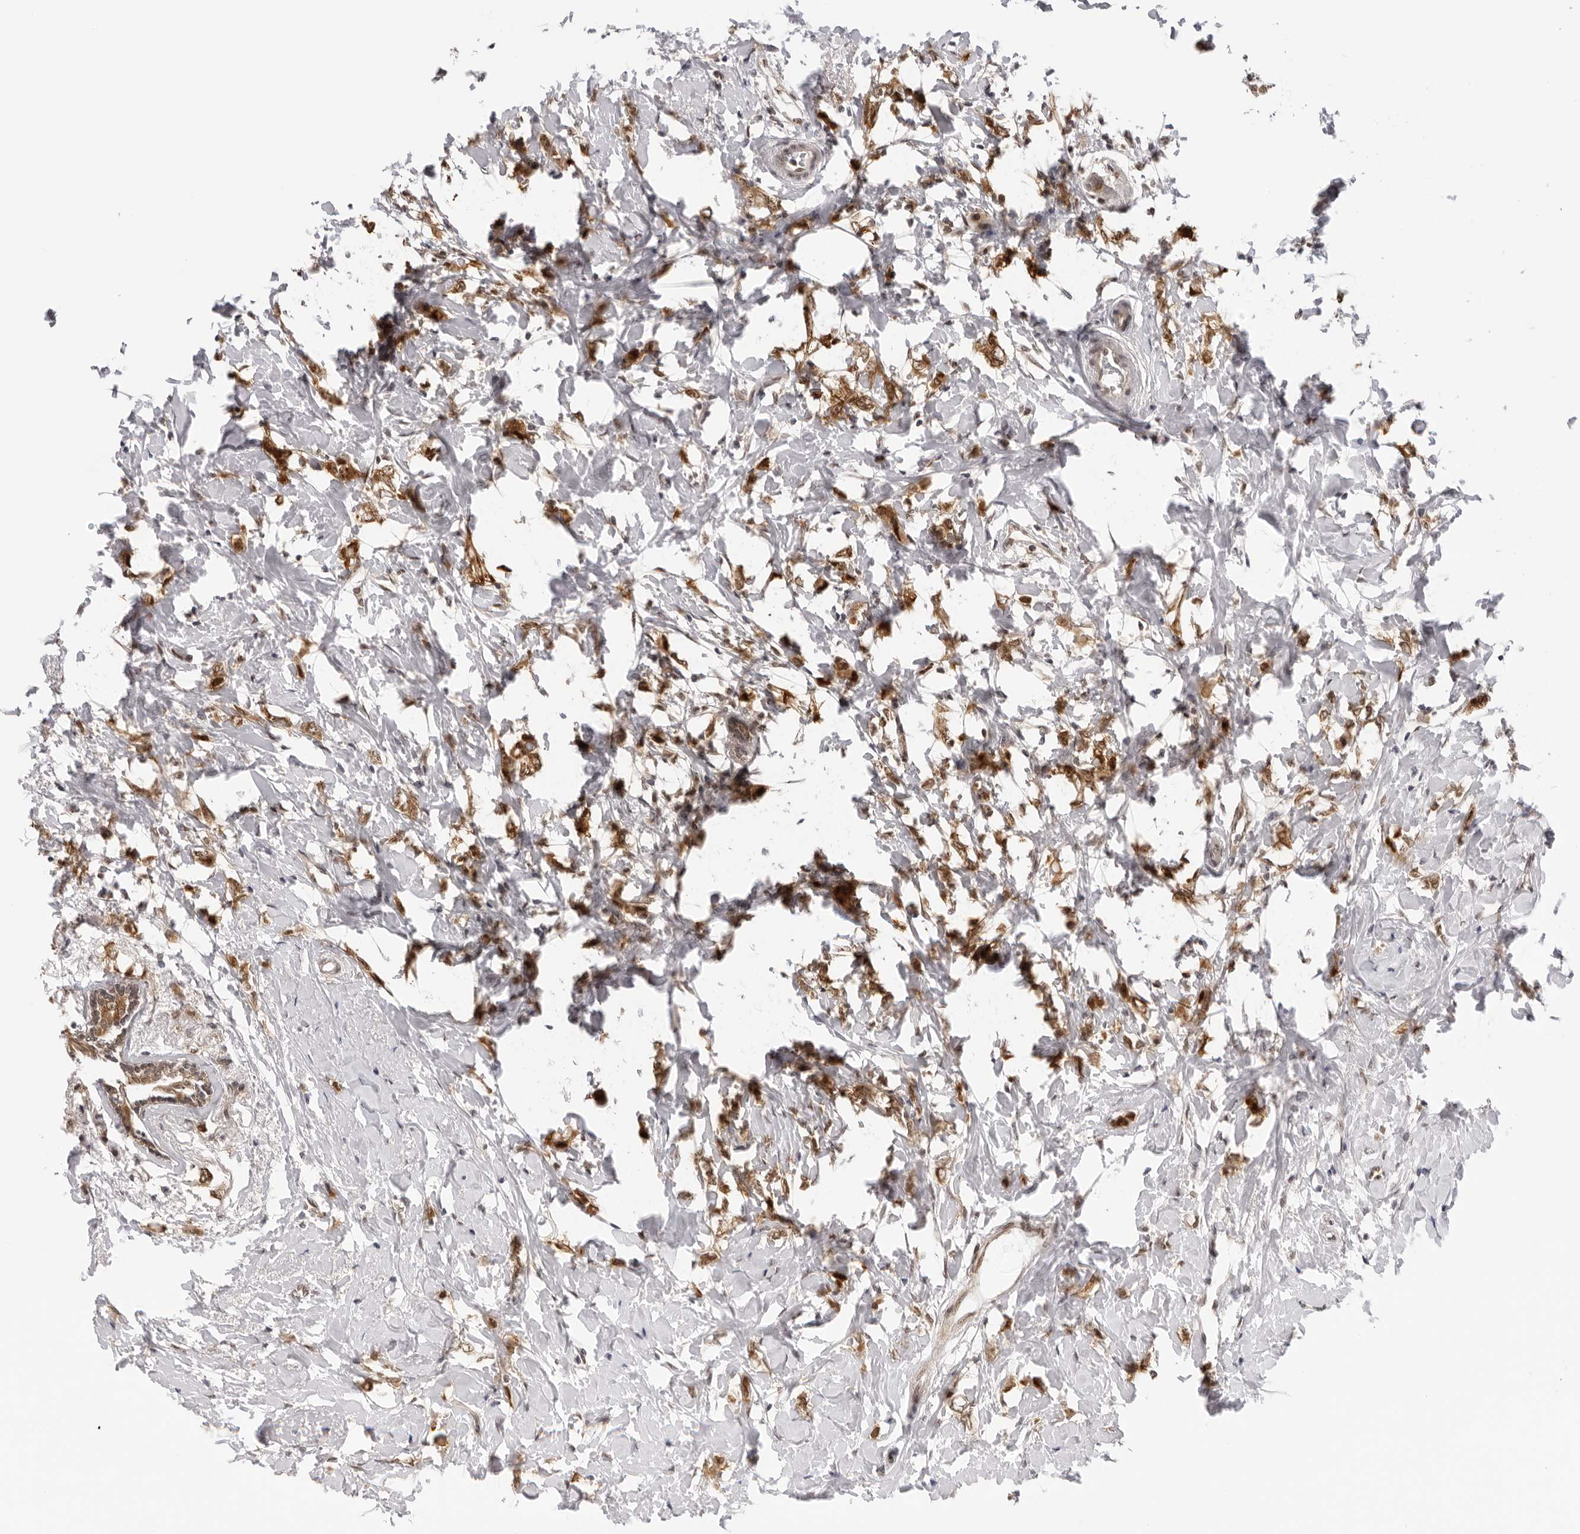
{"staining": {"intensity": "moderate", "quantity": ">75%", "location": "cytoplasmic/membranous,nuclear"}, "tissue": "breast cancer", "cell_type": "Tumor cells", "image_type": "cancer", "snomed": [{"axis": "morphology", "description": "Normal tissue, NOS"}, {"axis": "morphology", "description": "Lobular carcinoma"}, {"axis": "topography", "description": "Breast"}], "caption": "Breast cancer (lobular carcinoma) stained for a protein (brown) reveals moderate cytoplasmic/membranous and nuclear positive expression in about >75% of tumor cells.", "gene": "WDR77", "patient": {"sex": "female", "age": 47}}